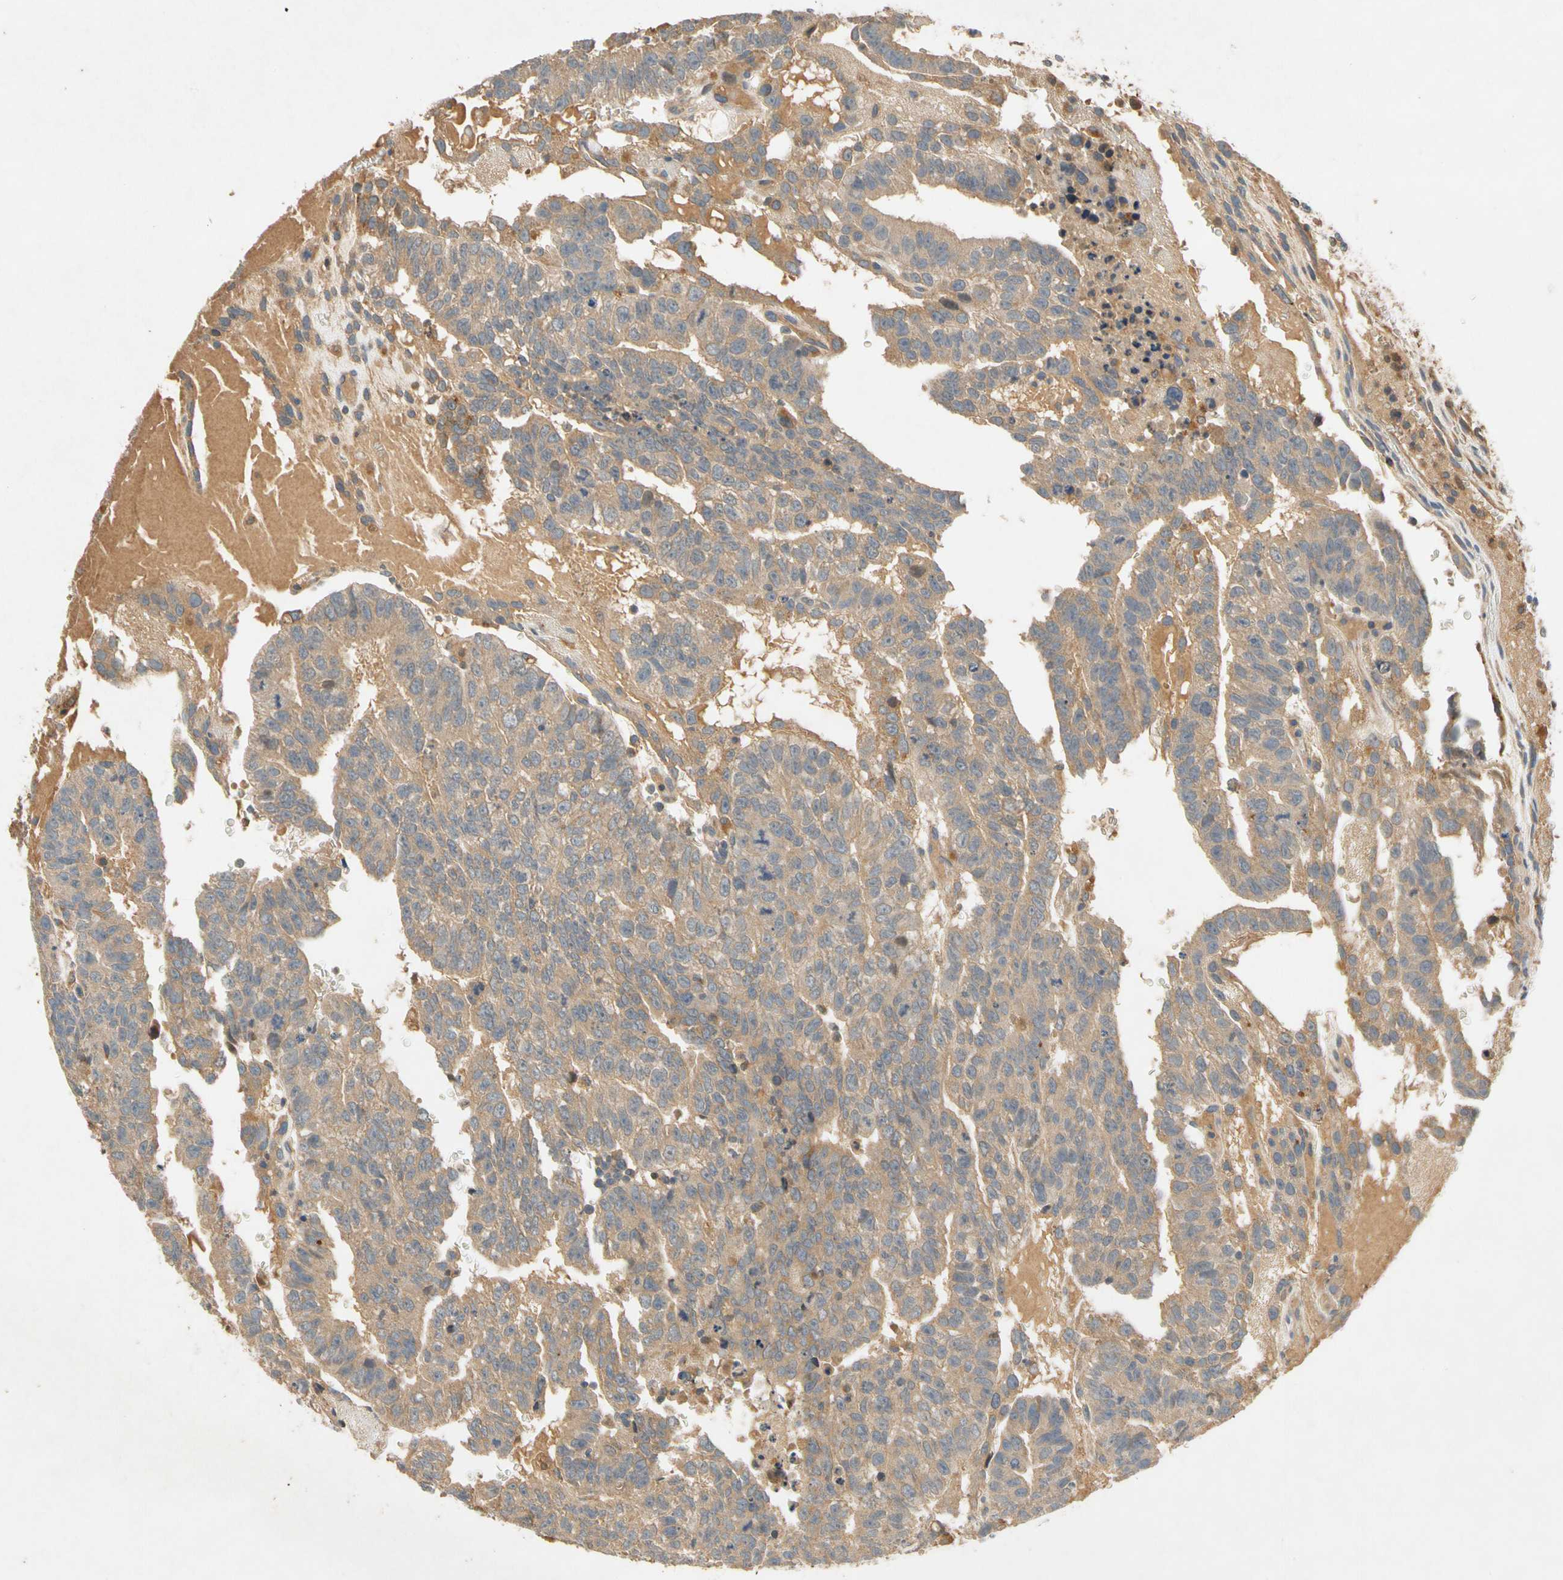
{"staining": {"intensity": "weak", "quantity": ">75%", "location": "cytoplasmic/membranous"}, "tissue": "testis cancer", "cell_type": "Tumor cells", "image_type": "cancer", "snomed": [{"axis": "morphology", "description": "Seminoma, NOS"}, {"axis": "morphology", "description": "Carcinoma, Embryonal, NOS"}, {"axis": "topography", "description": "Testis"}], "caption": "Human testis embryonal carcinoma stained with a brown dye shows weak cytoplasmic/membranous positive positivity in approximately >75% of tumor cells.", "gene": "USP46", "patient": {"sex": "male", "age": 52}}